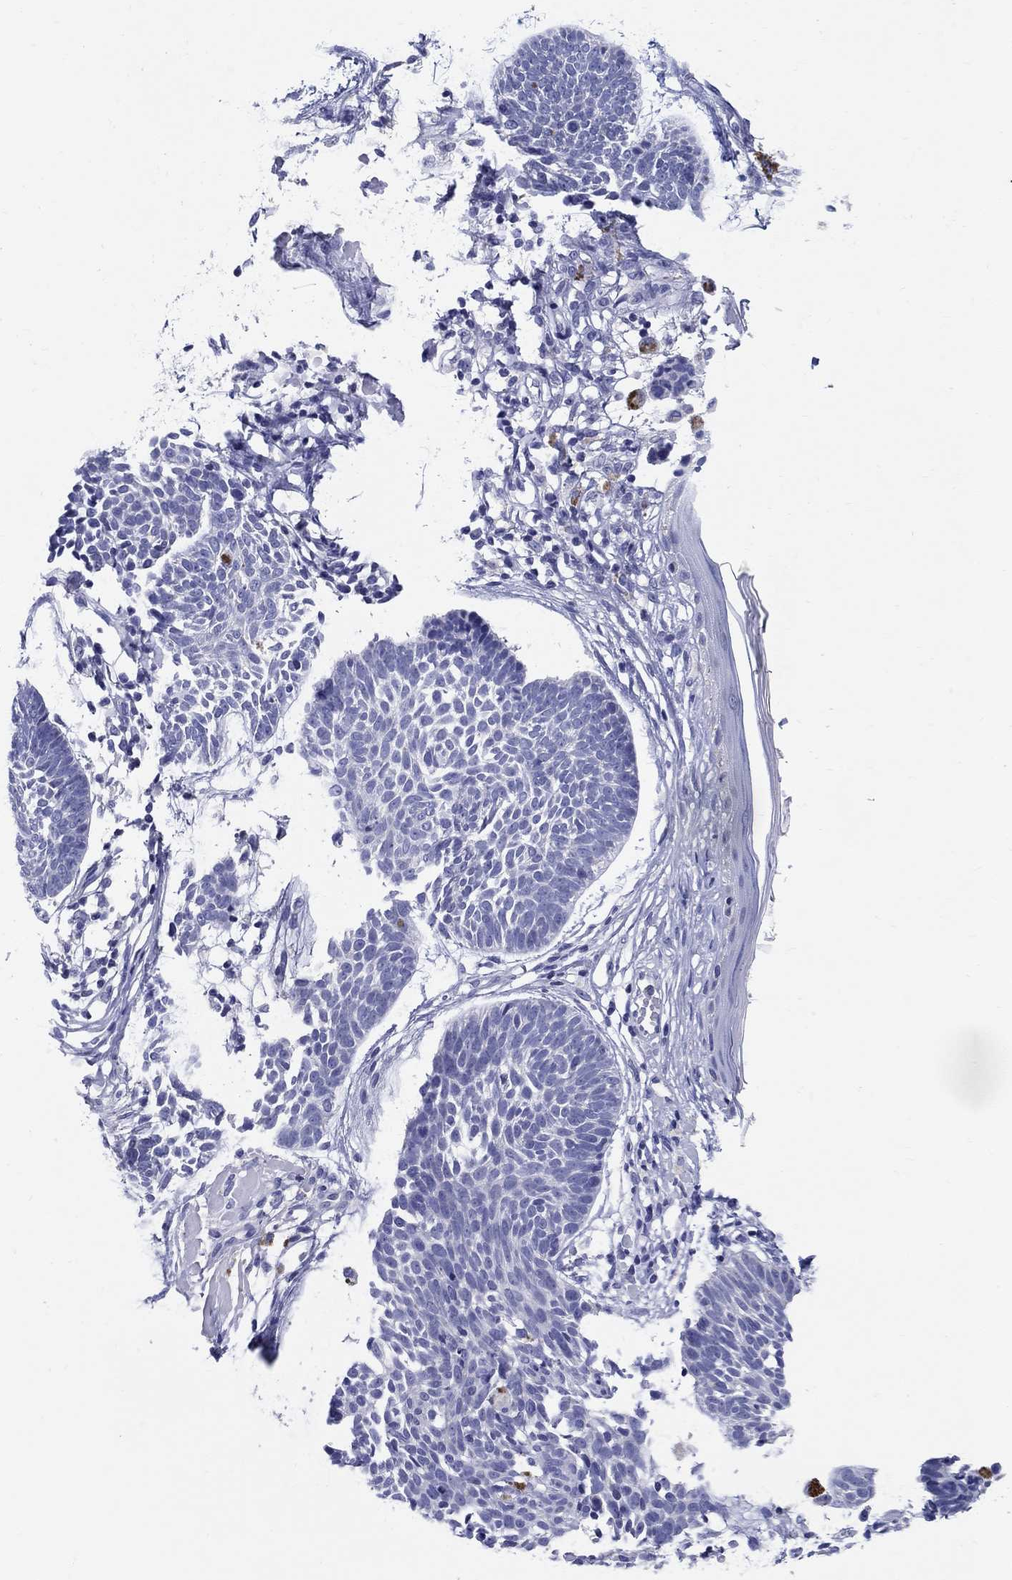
{"staining": {"intensity": "negative", "quantity": "none", "location": "none"}, "tissue": "skin cancer", "cell_type": "Tumor cells", "image_type": "cancer", "snomed": [{"axis": "morphology", "description": "Basal cell carcinoma"}, {"axis": "topography", "description": "Skin"}], "caption": "Immunohistochemical staining of skin cancer demonstrates no significant positivity in tumor cells. (Stains: DAB immunohistochemistry (IHC) with hematoxylin counter stain, Microscopy: brightfield microscopy at high magnification).", "gene": "CRYGD", "patient": {"sex": "male", "age": 85}}